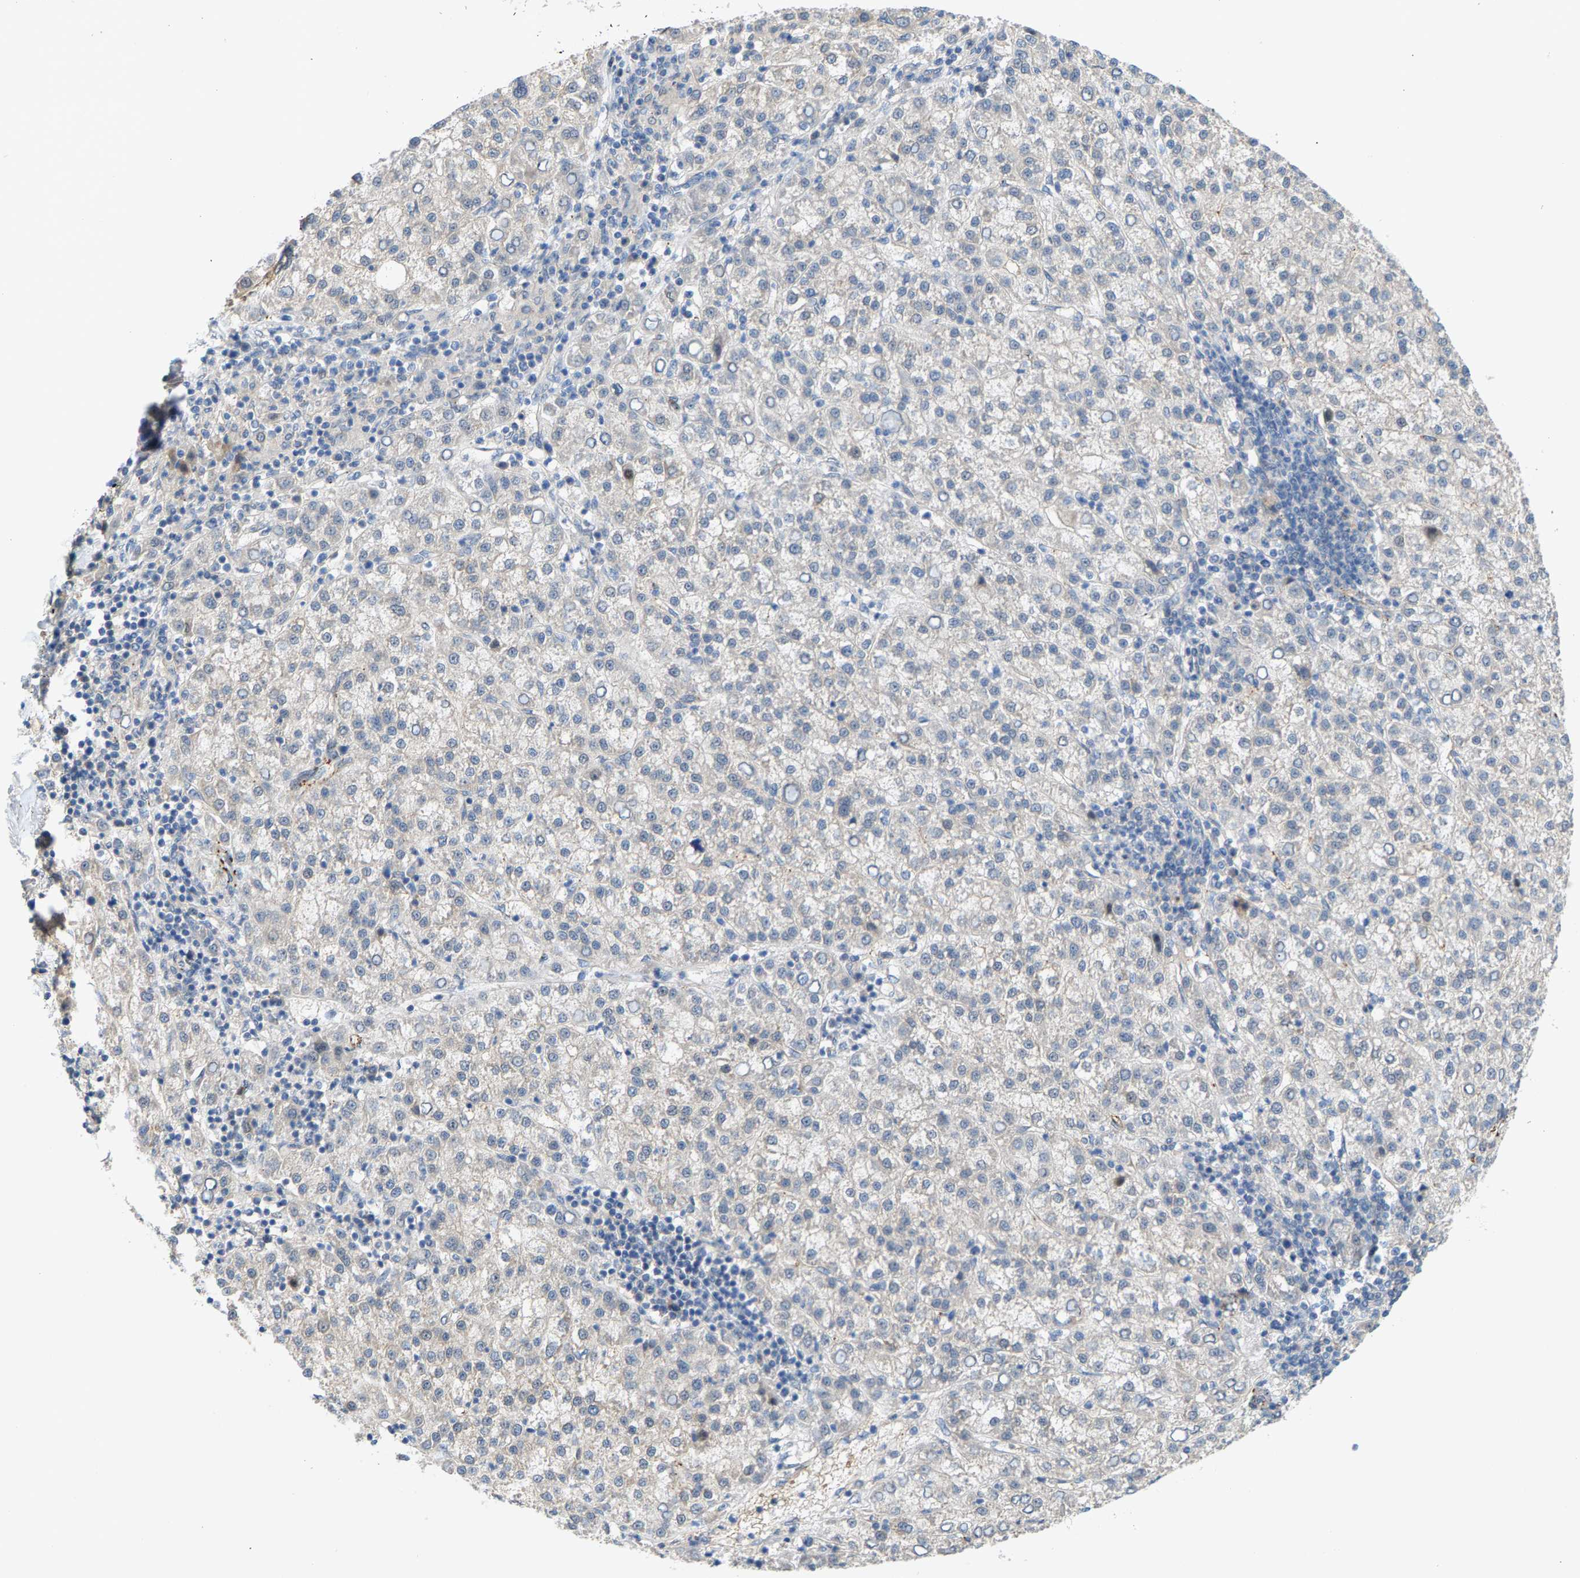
{"staining": {"intensity": "negative", "quantity": "none", "location": "none"}, "tissue": "liver cancer", "cell_type": "Tumor cells", "image_type": "cancer", "snomed": [{"axis": "morphology", "description": "Carcinoma, Hepatocellular, NOS"}, {"axis": "topography", "description": "Liver"}], "caption": "Immunohistochemistry (IHC) micrograph of liver hepatocellular carcinoma stained for a protein (brown), which demonstrates no staining in tumor cells.", "gene": "KRTAP27-1", "patient": {"sex": "female", "age": 58}}